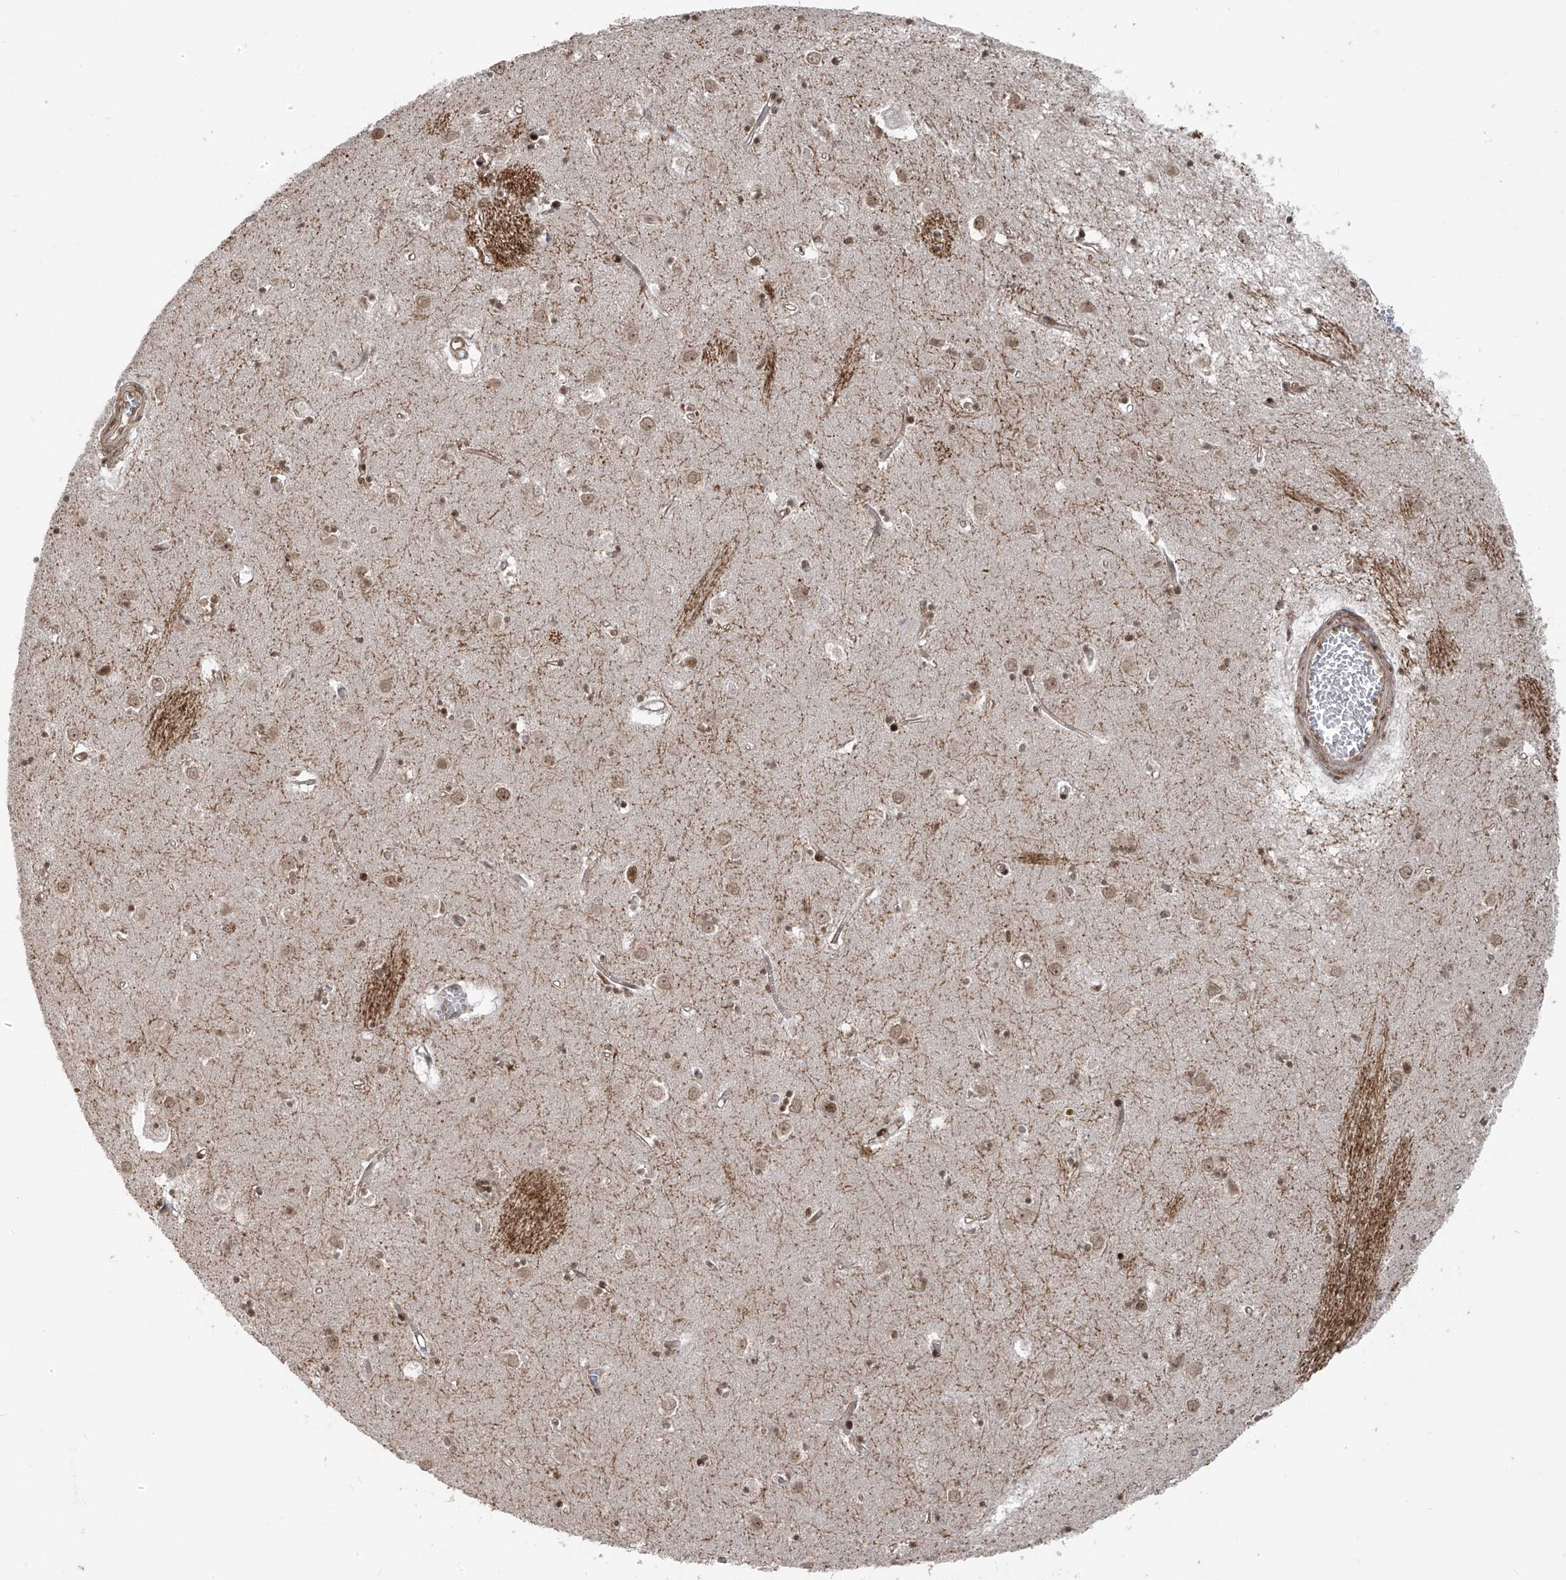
{"staining": {"intensity": "moderate", "quantity": ">75%", "location": "nuclear"}, "tissue": "caudate", "cell_type": "Glial cells", "image_type": "normal", "snomed": [{"axis": "morphology", "description": "Normal tissue, NOS"}, {"axis": "topography", "description": "Lateral ventricle wall"}], "caption": "Immunohistochemical staining of benign caudate shows moderate nuclear protein expression in about >75% of glial cells.", "gene": "ARHGEF3", "patient": {"sex": "male", "age": 70}}